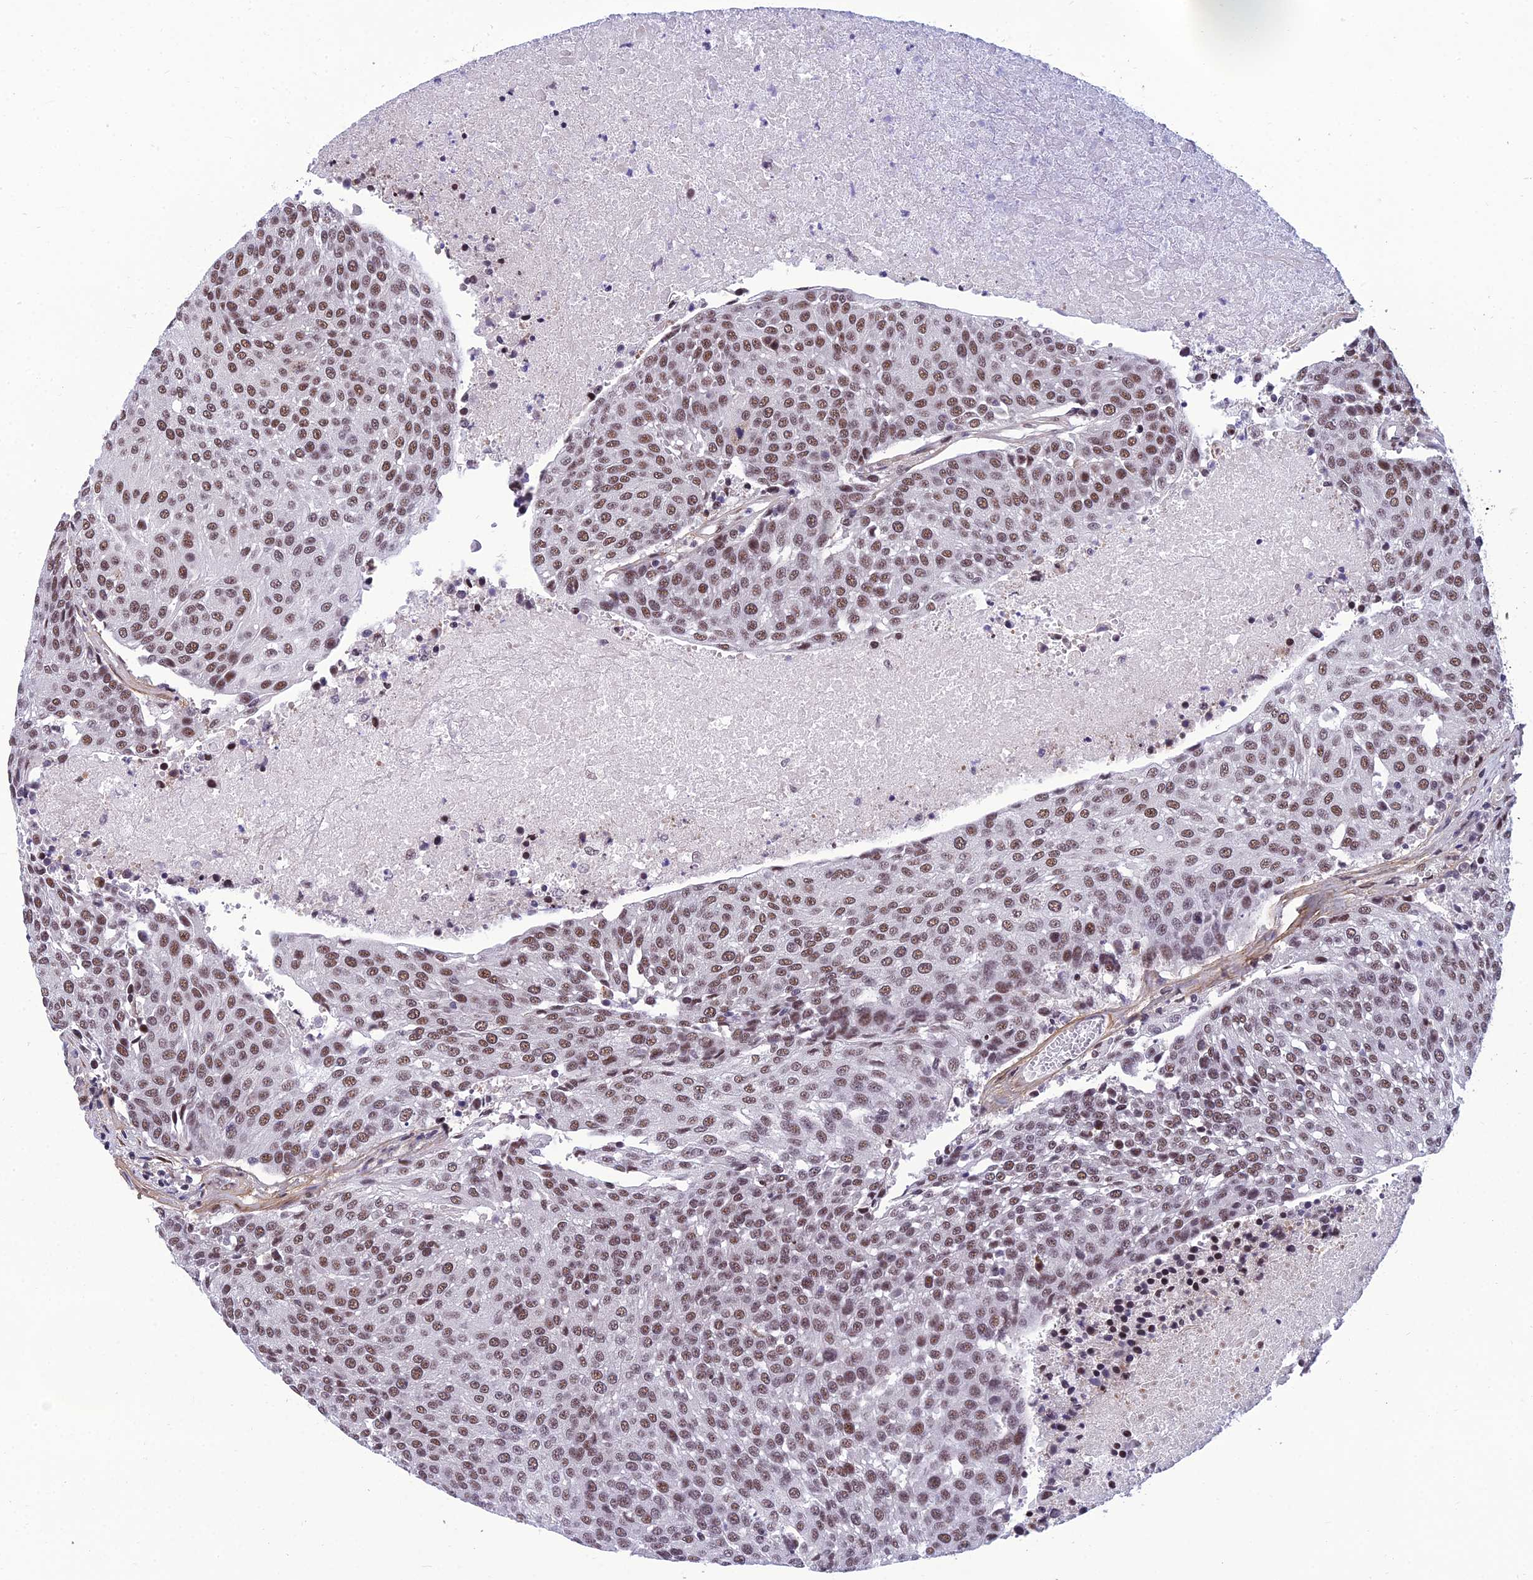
{"staining": {"intensity": "moderate", "quantity": ">75%", "location": "nuclear"}, "tissue": "urothelial cancer", "cell_type": "Tumor cells", "image_type": "cancer", "snomed": [{"axis": "morphology", "description": "Urothelial carcinoma, High grade"}, {"axis": "topography", "description": "Urinary bladder"}], "caption": "Protein staining of urothelial cancer tissue displays moderate nuclear expression in approximately >75% of tumor cells.", "gene": "RSRC1", "patient": {"sex": "female", "age": 85}}